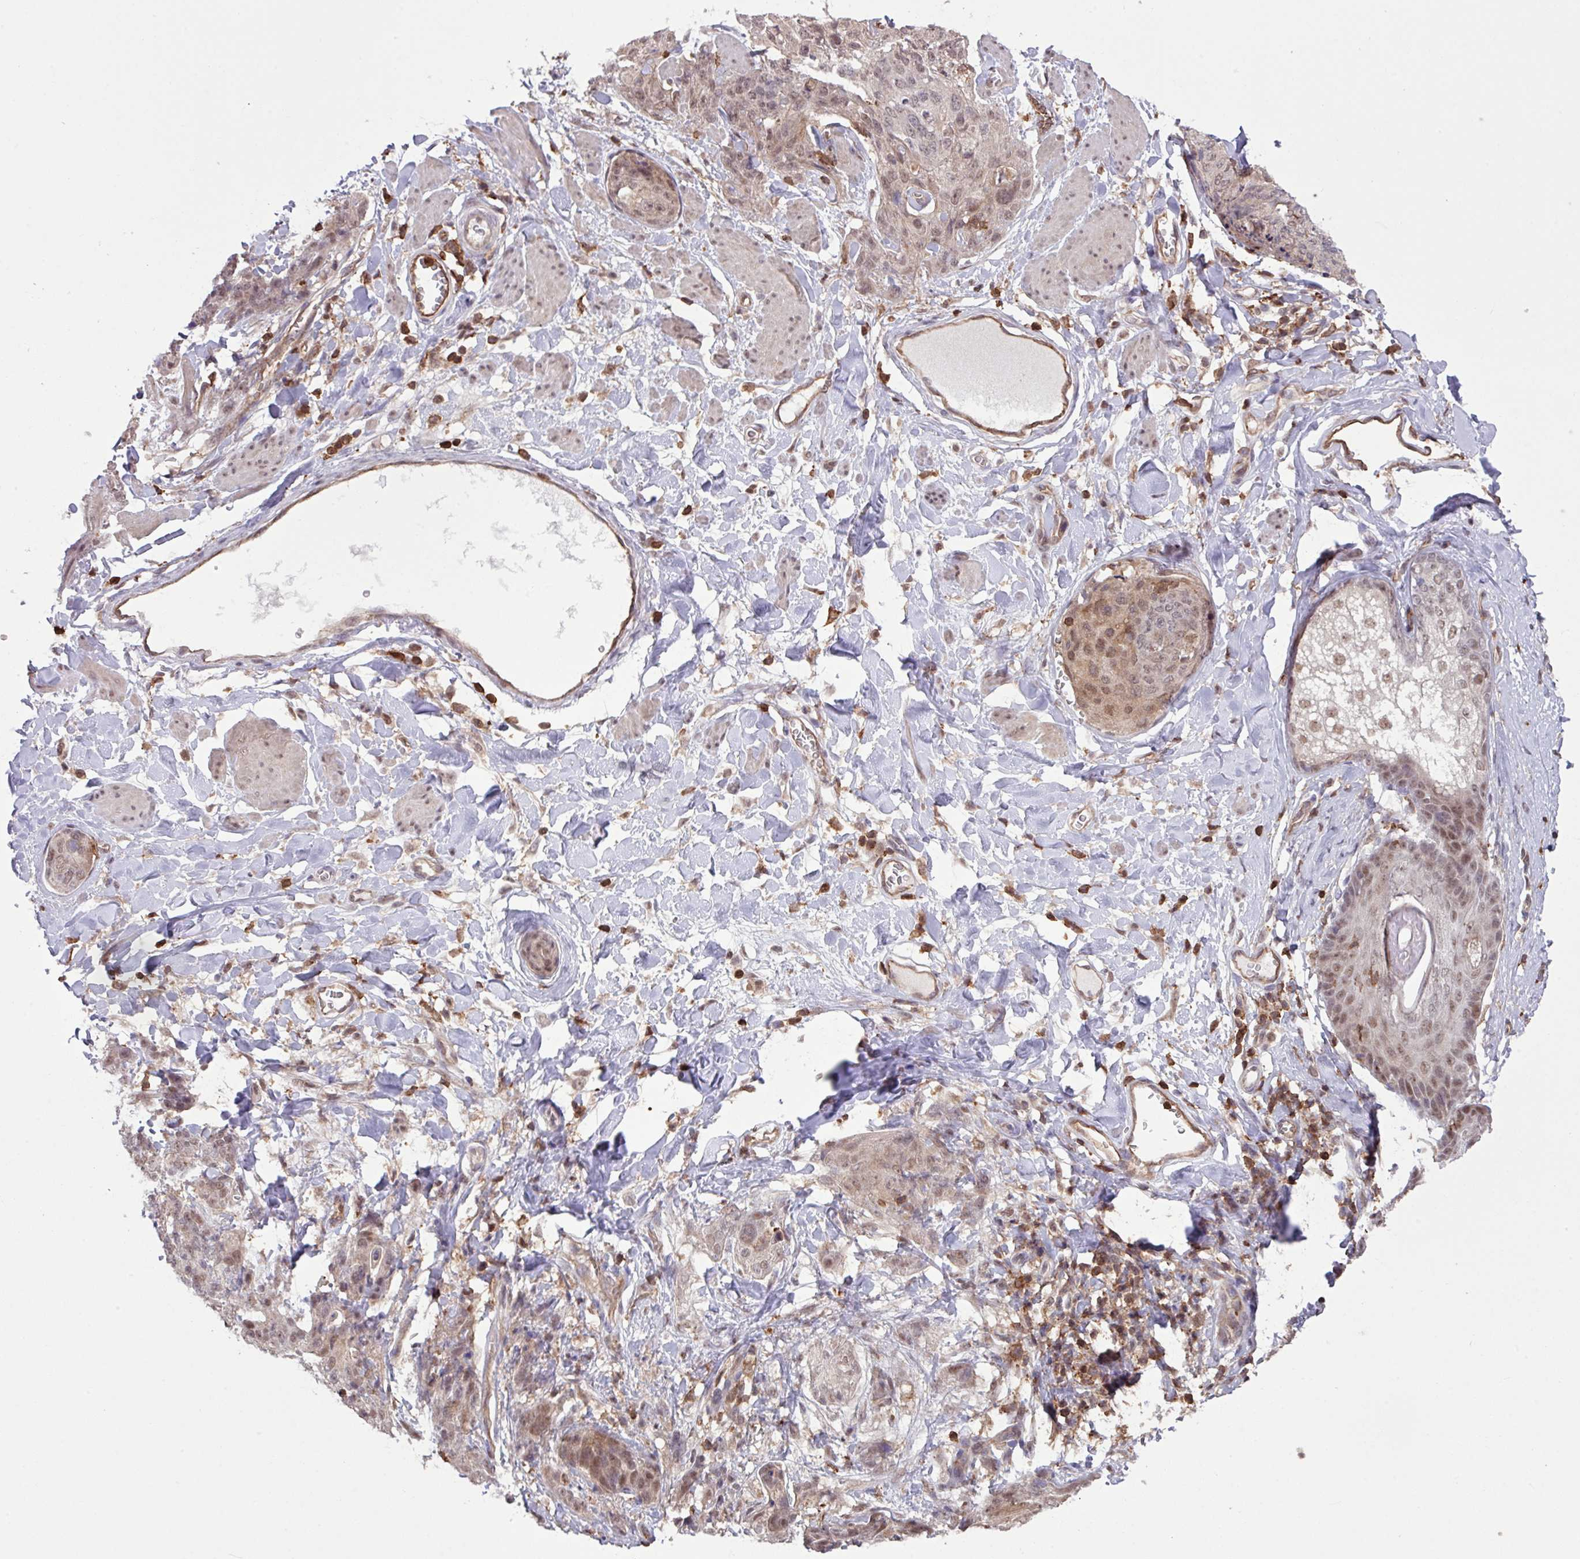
{"staining": {"intensity": "weak", "quantity": "25%-75%", "location": "nuclear"}, "tissue": "skin cancer", "cell_type": "Tumor cells", "image_type": "cancer", "snomed": [{"axis": "morphology", "description": "Squamous cell carcinoma, NOS"}, {"axis": "topography", "description": "Skin"}, {"axis": "topography", "description": "Vulva"}], "caption": "Immunohistochemistry micrograph of skin cancer stained for a protein (brown), which displays low levels of weak nuclear staining in about 25%-75% of tumor cells.", "gene": "GON7", "patient": {"sex": "female", "age": 85}}